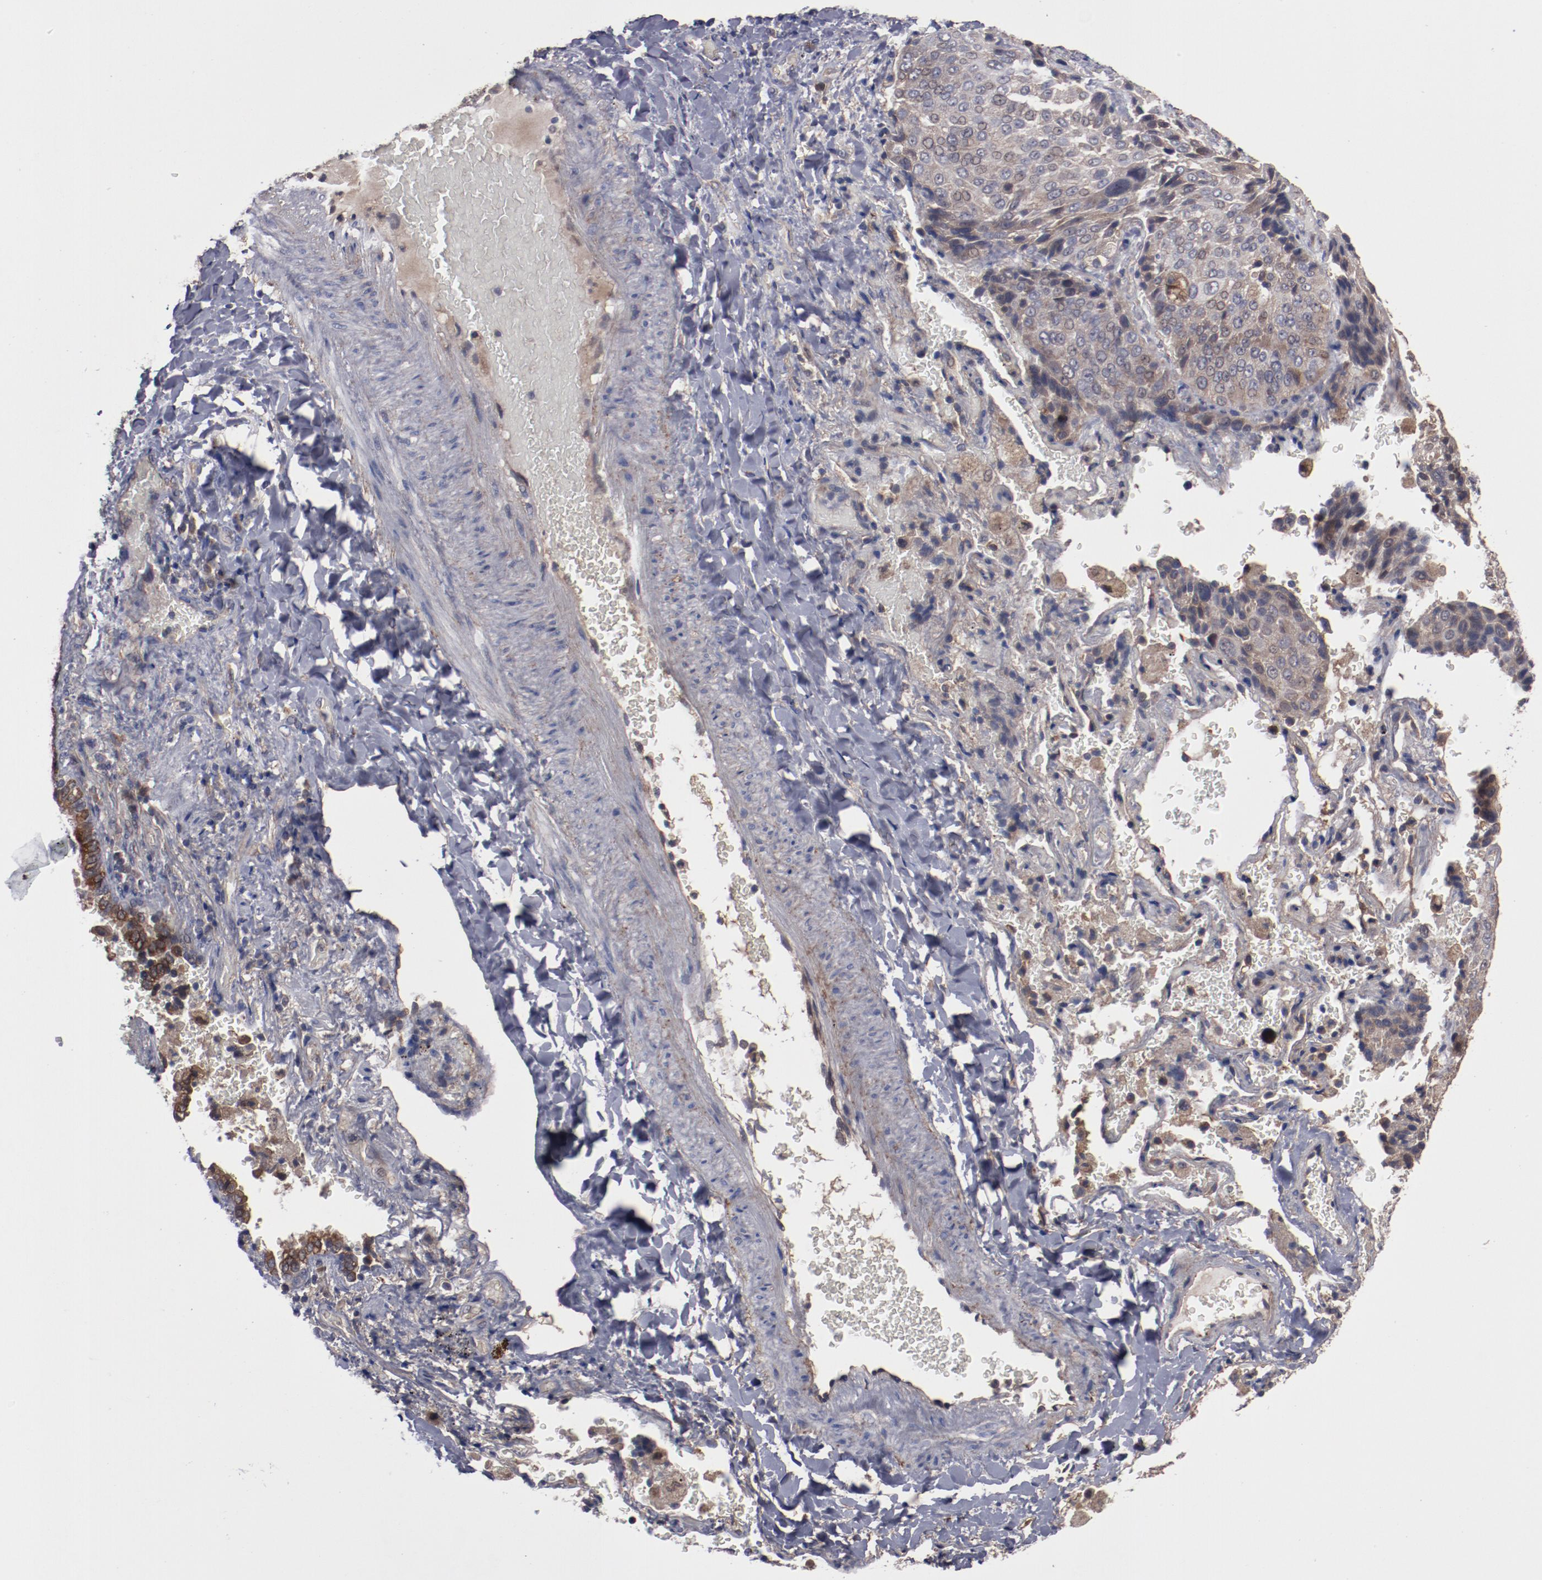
{"staining": {"intensity": "weak", "quantity": "25%-75%", "location": "cytoplasmic/membranous"}, "tissue": "lung cancer", "cell_type": "Tumor cells", "image_type": "cancer", "snomed": [{"axis": "morphology", "description": "Squamous cell carcinoma, NOS"}, {"axis": "topography", "description": "Lung"}], "caption": "This is a histology image of immunohistochemistry staining of lung cancer, which shows weak positivity in the cytoplasmic/membranous of tumor cells.", "gene": "DNAAF2", "patient": {"sex": "male", "age": 54}}